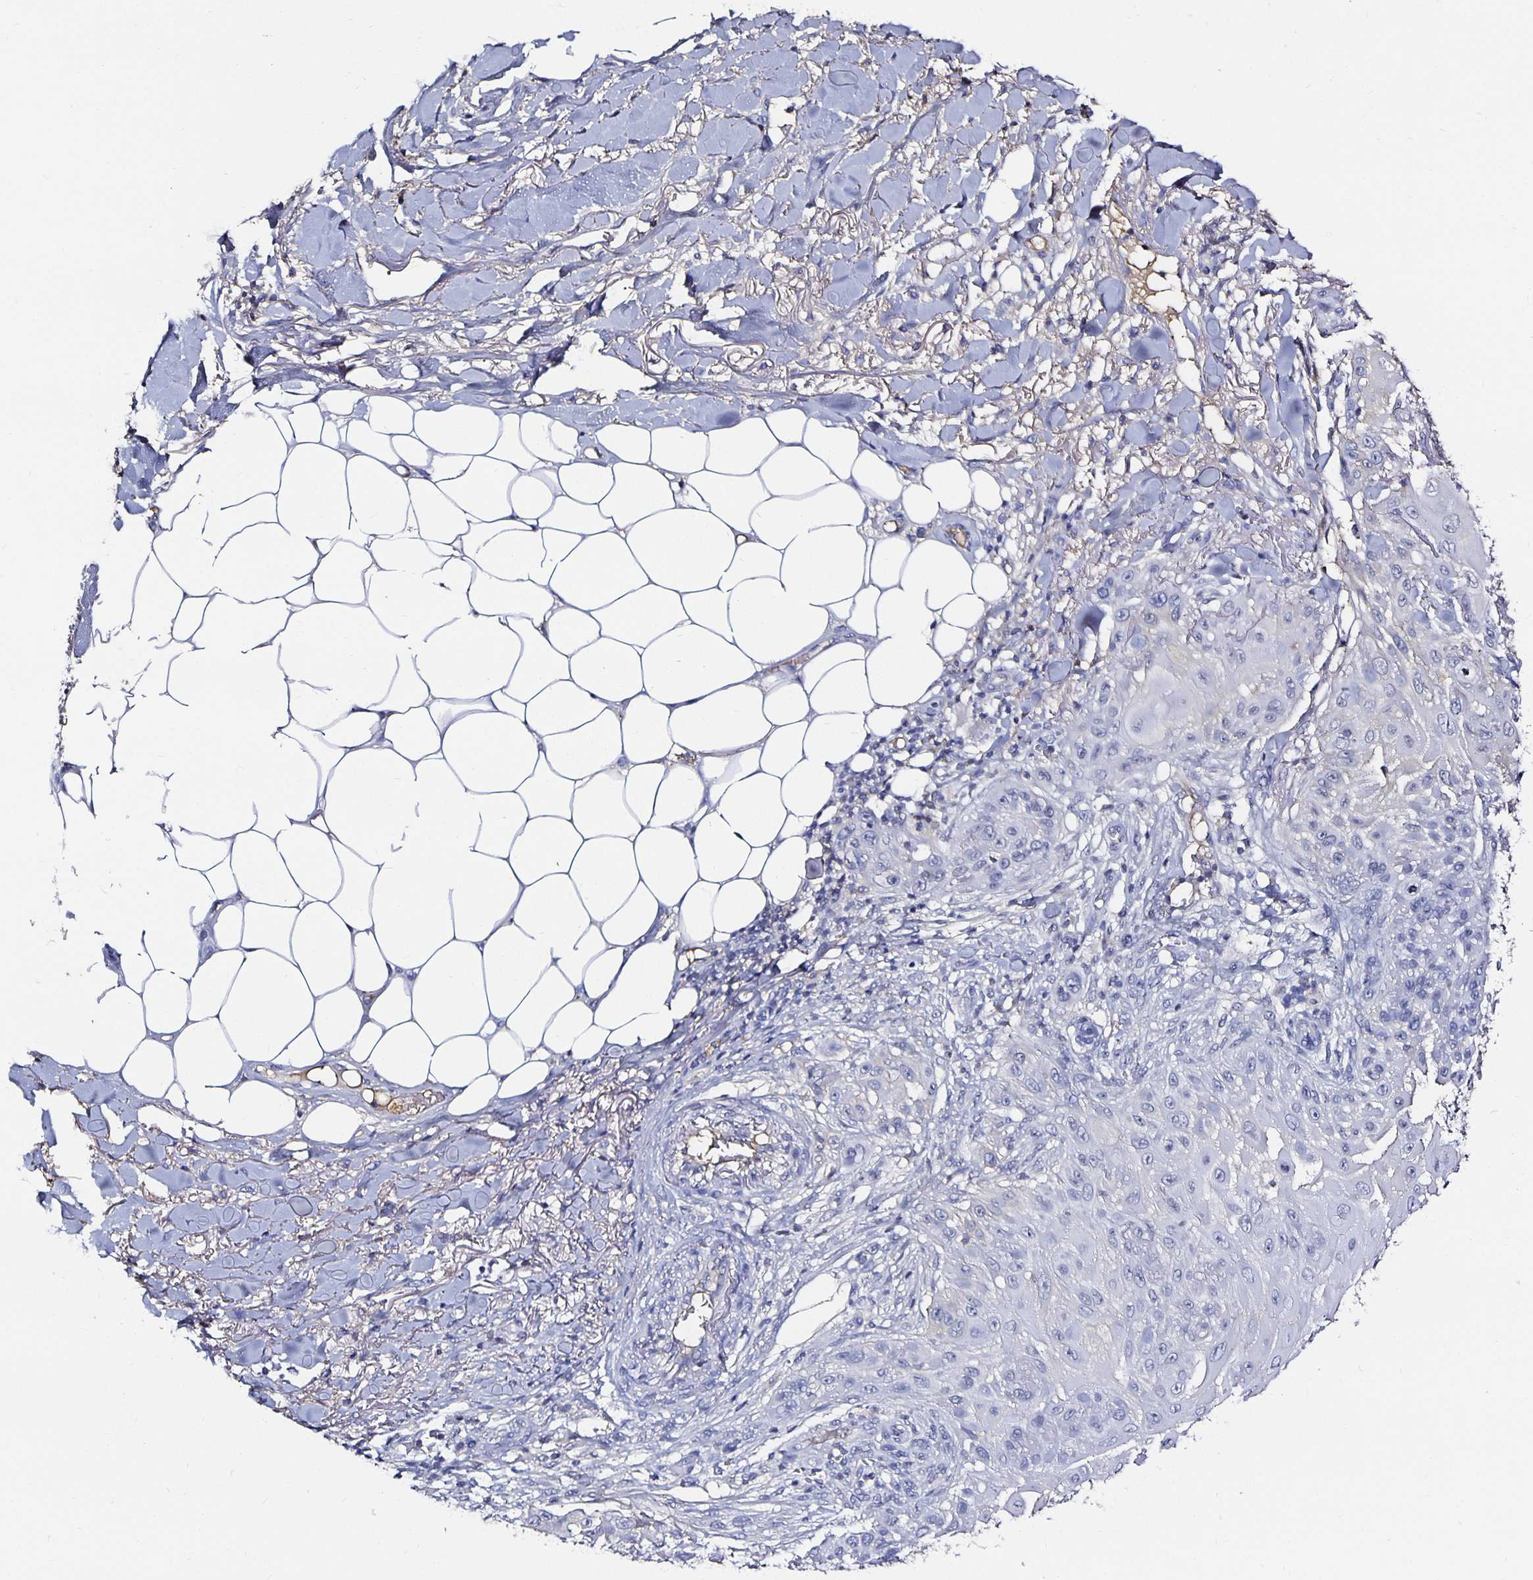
{"staining": {"intensity": "negative", "quantity": "none", "location": "none"}, "tissue": "skin cancer", "cell_type": "Tumor cells", "image_type": "cancer", "snomed": [{"axis": "morphology", "description": "Squamous cell carcinoma, NOS"}, {"axis": "topography", "description": "Skin"}], "caption": "Skin cancer (squamous cell carcinoma) was stained to show a protein in brown. There is no significant positivity in tumor cells. (DAB IHC visualized using brightfield microscopy, high magnification).", "gene": "TTR", "patient": {"sex": "female", "age": 91}}